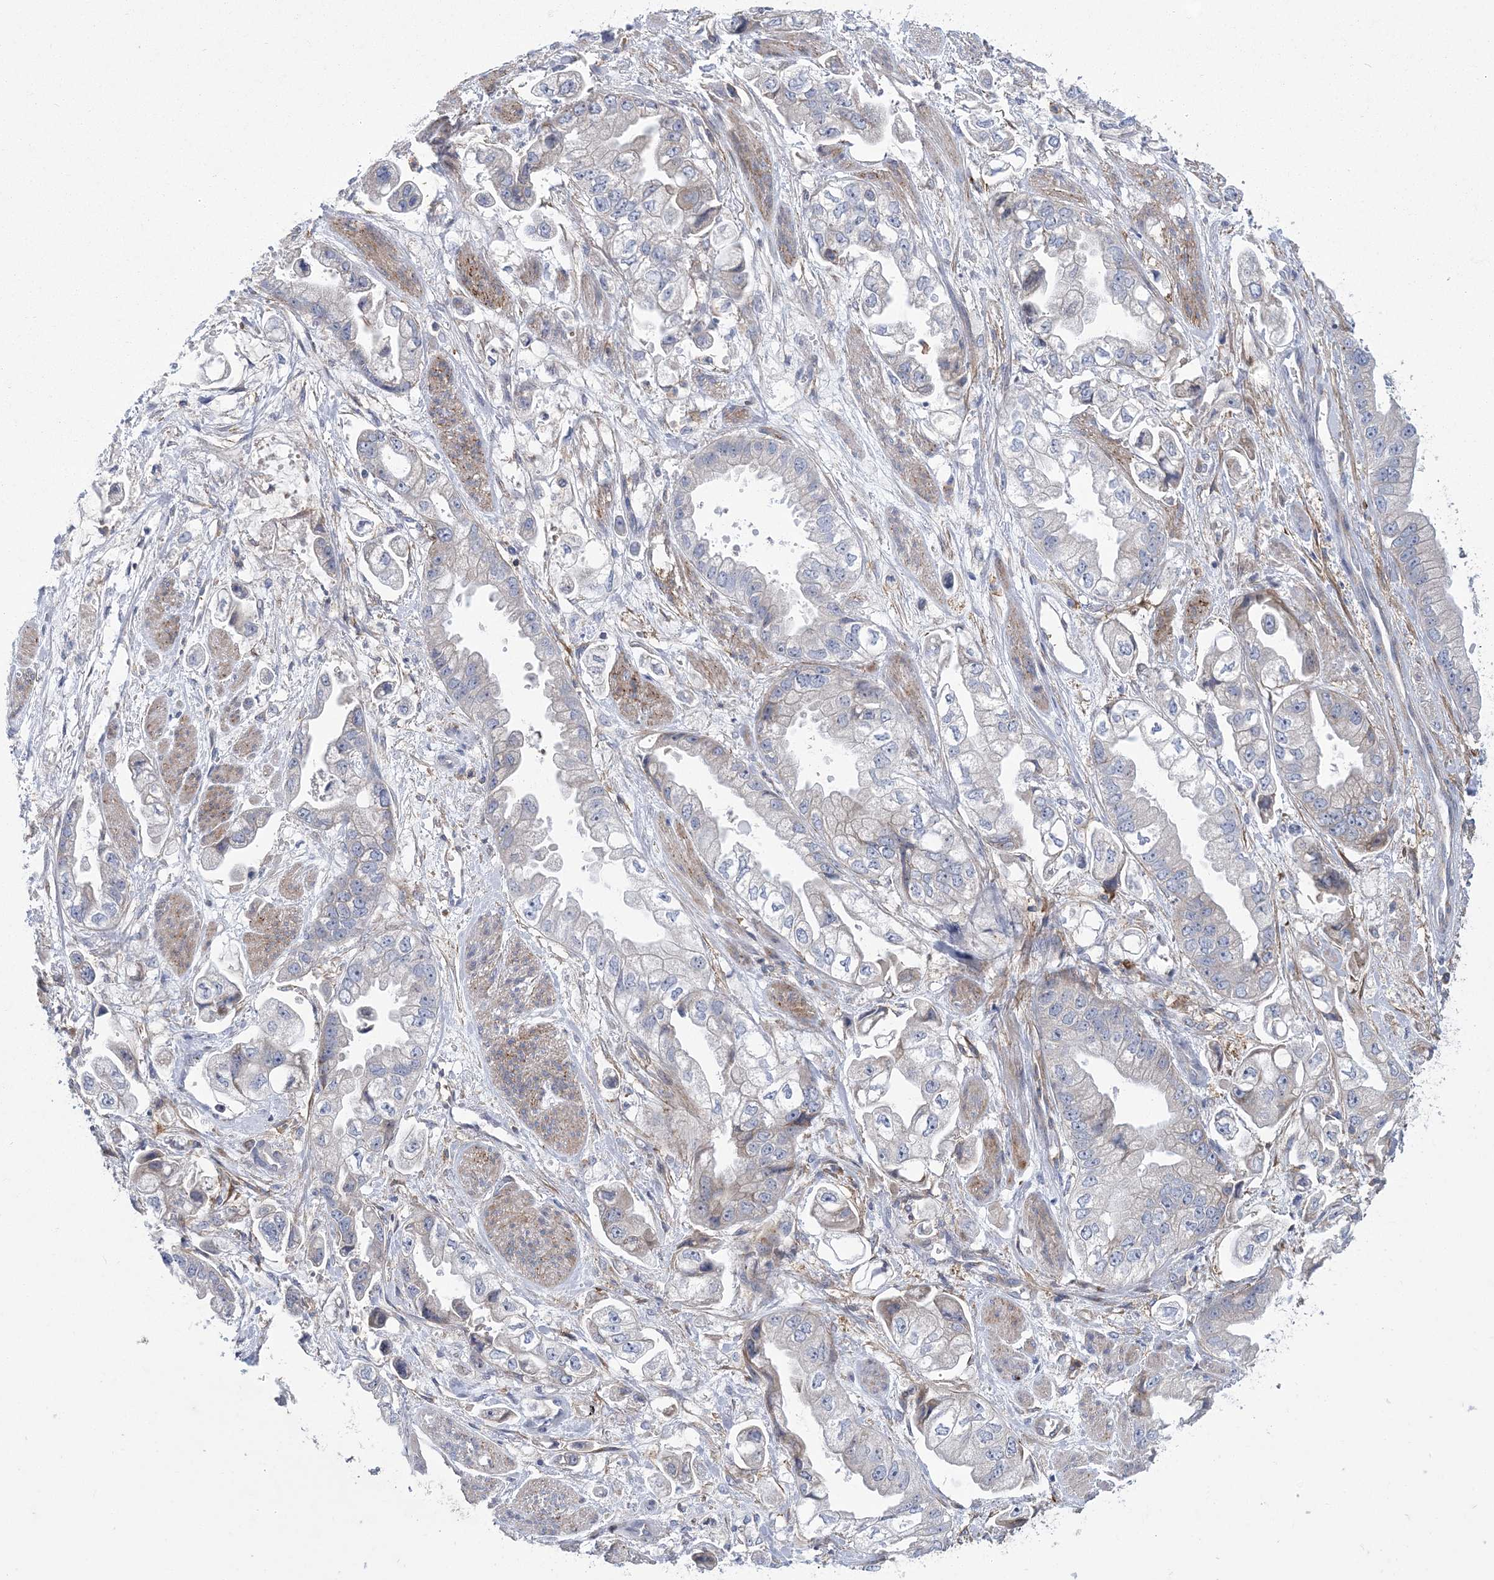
{"staining": {"intensity": "weak", "quantity": "<25%", "location": "cytoplasmic/membranous"}, "tissue": "stomach cancer", "cell_type": "Tumor cells", "image_type": "cancer", "snomed": [{"axis": "morphology", "description": "Adenocarcinoma, NOS"}, {"axis": "topography", "description": "Stomach"}], "caption": "Tumor cells are negative for brown protein staining in stomach adenocarcinoma.", "gene": "ARSJ", "patient": {"sex": "male", "age": 62}}